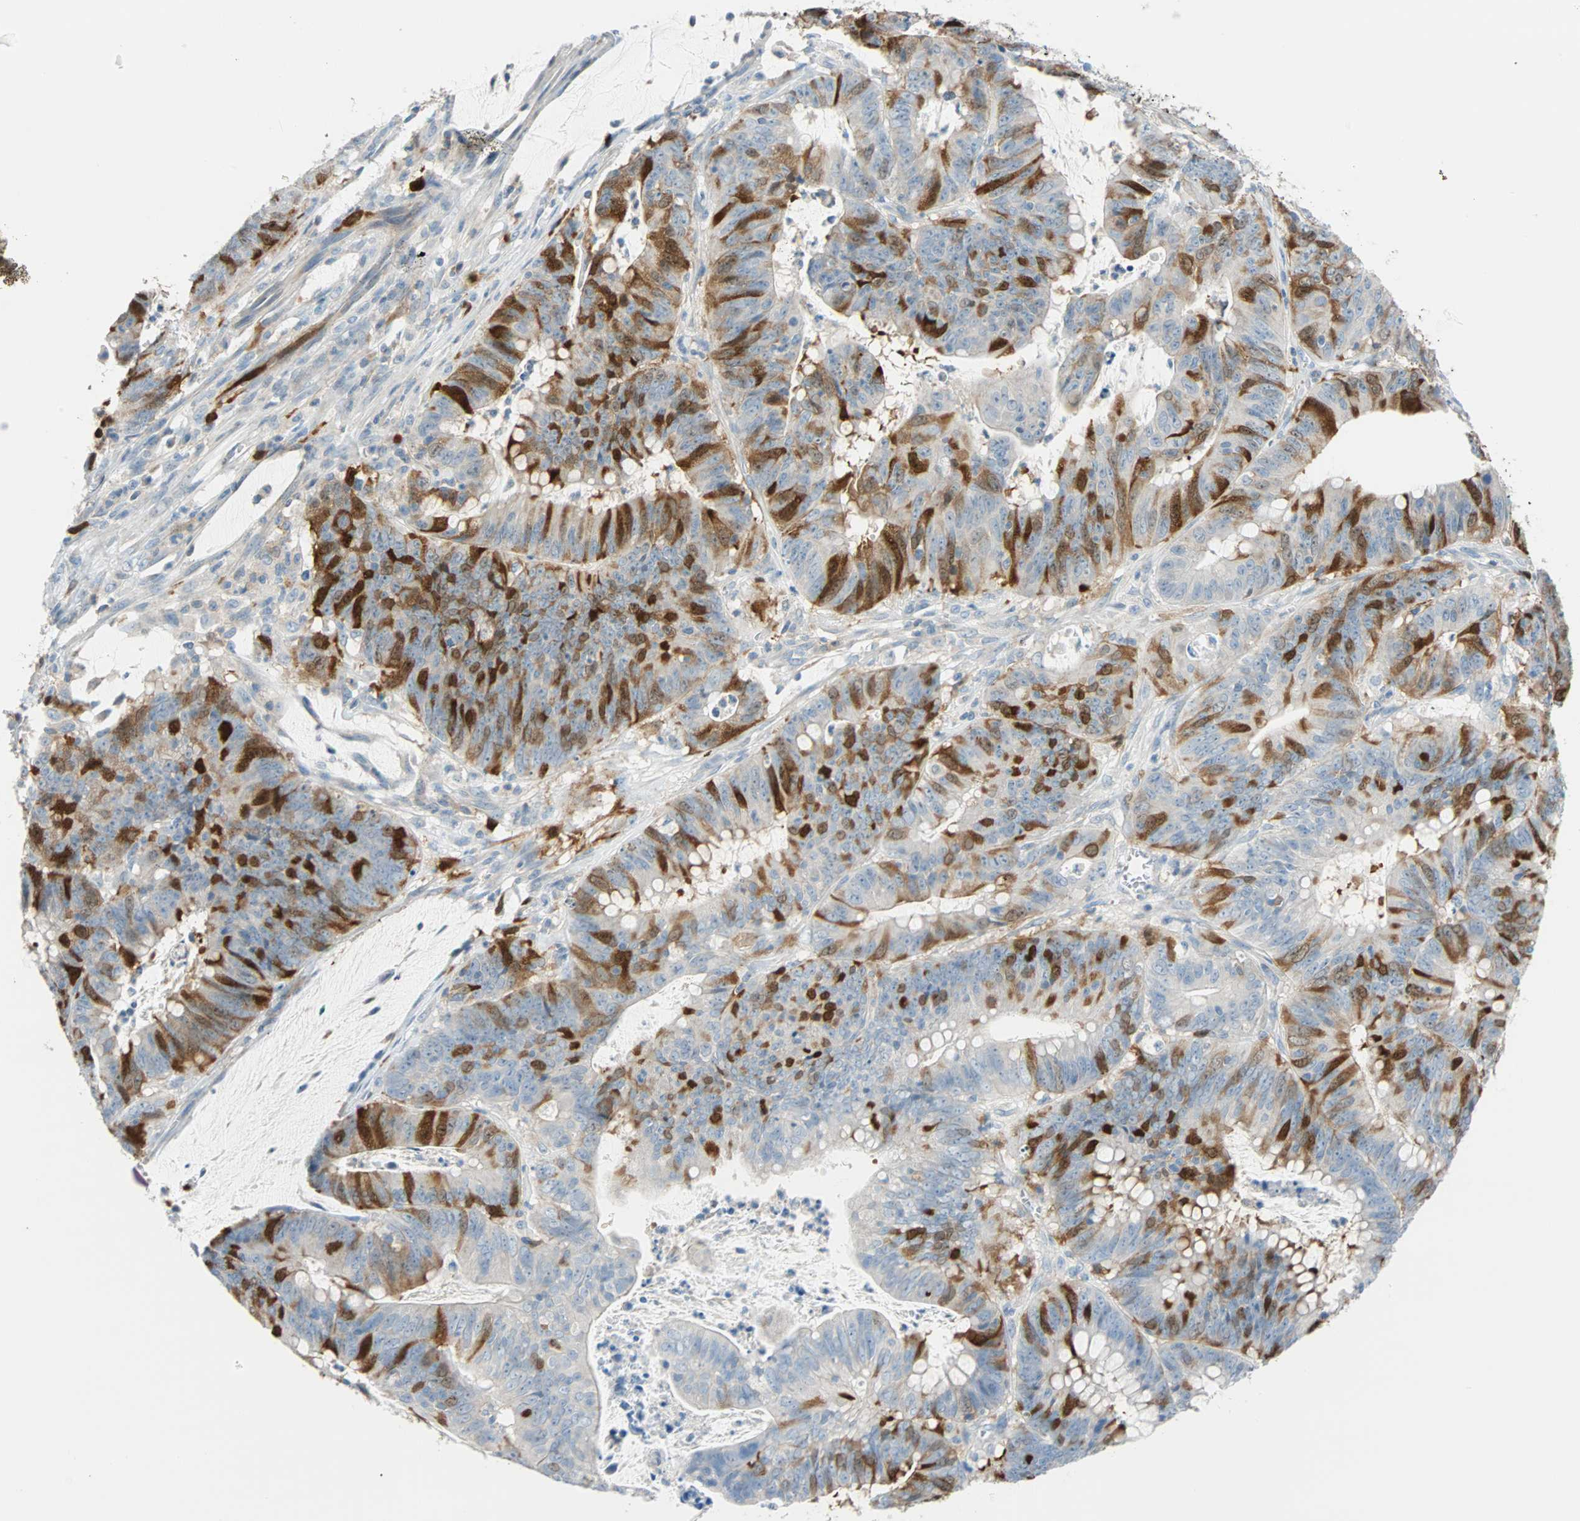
{"staining": {"intensity": "strong", "quantity": "25%-75%", "location": "cytoplasmic/membranous,nuclear"}, "tissue": "colorectal cancer", "cell_type": "Tumor cells", "image_type": "cancer", "snomed": [{"axis": "morphology", "description": "Adenocarcinoma, NOS"}, {"axis": "topography", "description": "Colon"}], "caption": "The histopathology image reveals immunohistochemical staining of colorectal cancer. There is strong cytoplasmic/membranous and nuclear staining is identified in approximately 25%-75% of tumor cells.", "gene": "PTTG1", "patient": {"sex": "male", "age": 45}}